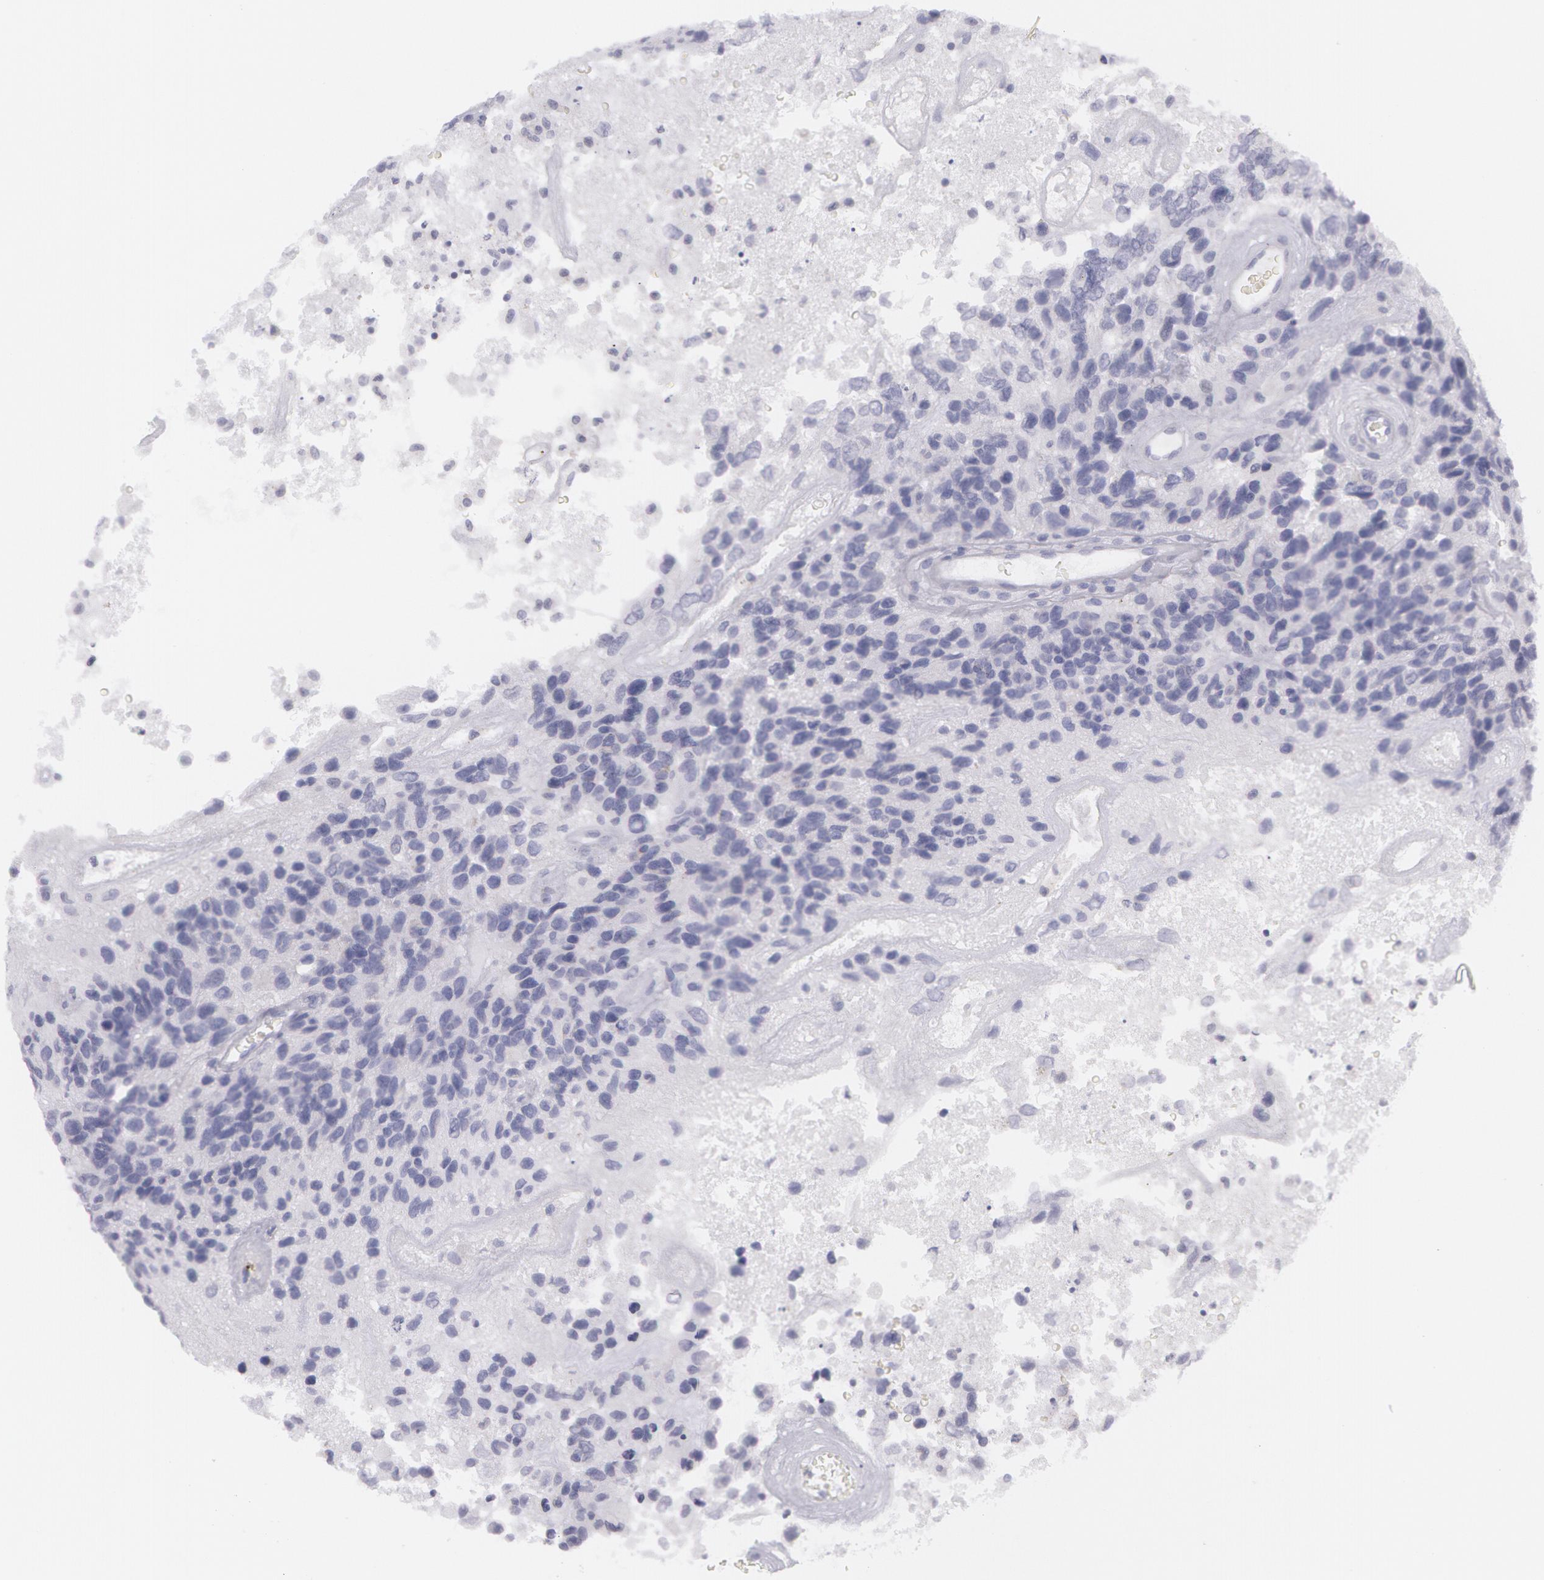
{"staining": {"intensity": "negative", "quantity": "none", "location": "none"}, "tissue": "glioma", "cell_type": "Tumor cells", "image_type": "cancer", "snomed": [{"axis": "morphology", "description": "Glioma, malignant, High grade"}, {"axis": "topography", "description": "Brain"}], "caption": "A high-resolution photomicrograph shows immunohistochemistry (IHC) staining of glioma, which demonstrates no significant staining in tumor cells.", "gene": "AMACR", "patient": {"sex": "male", "age": 77}}